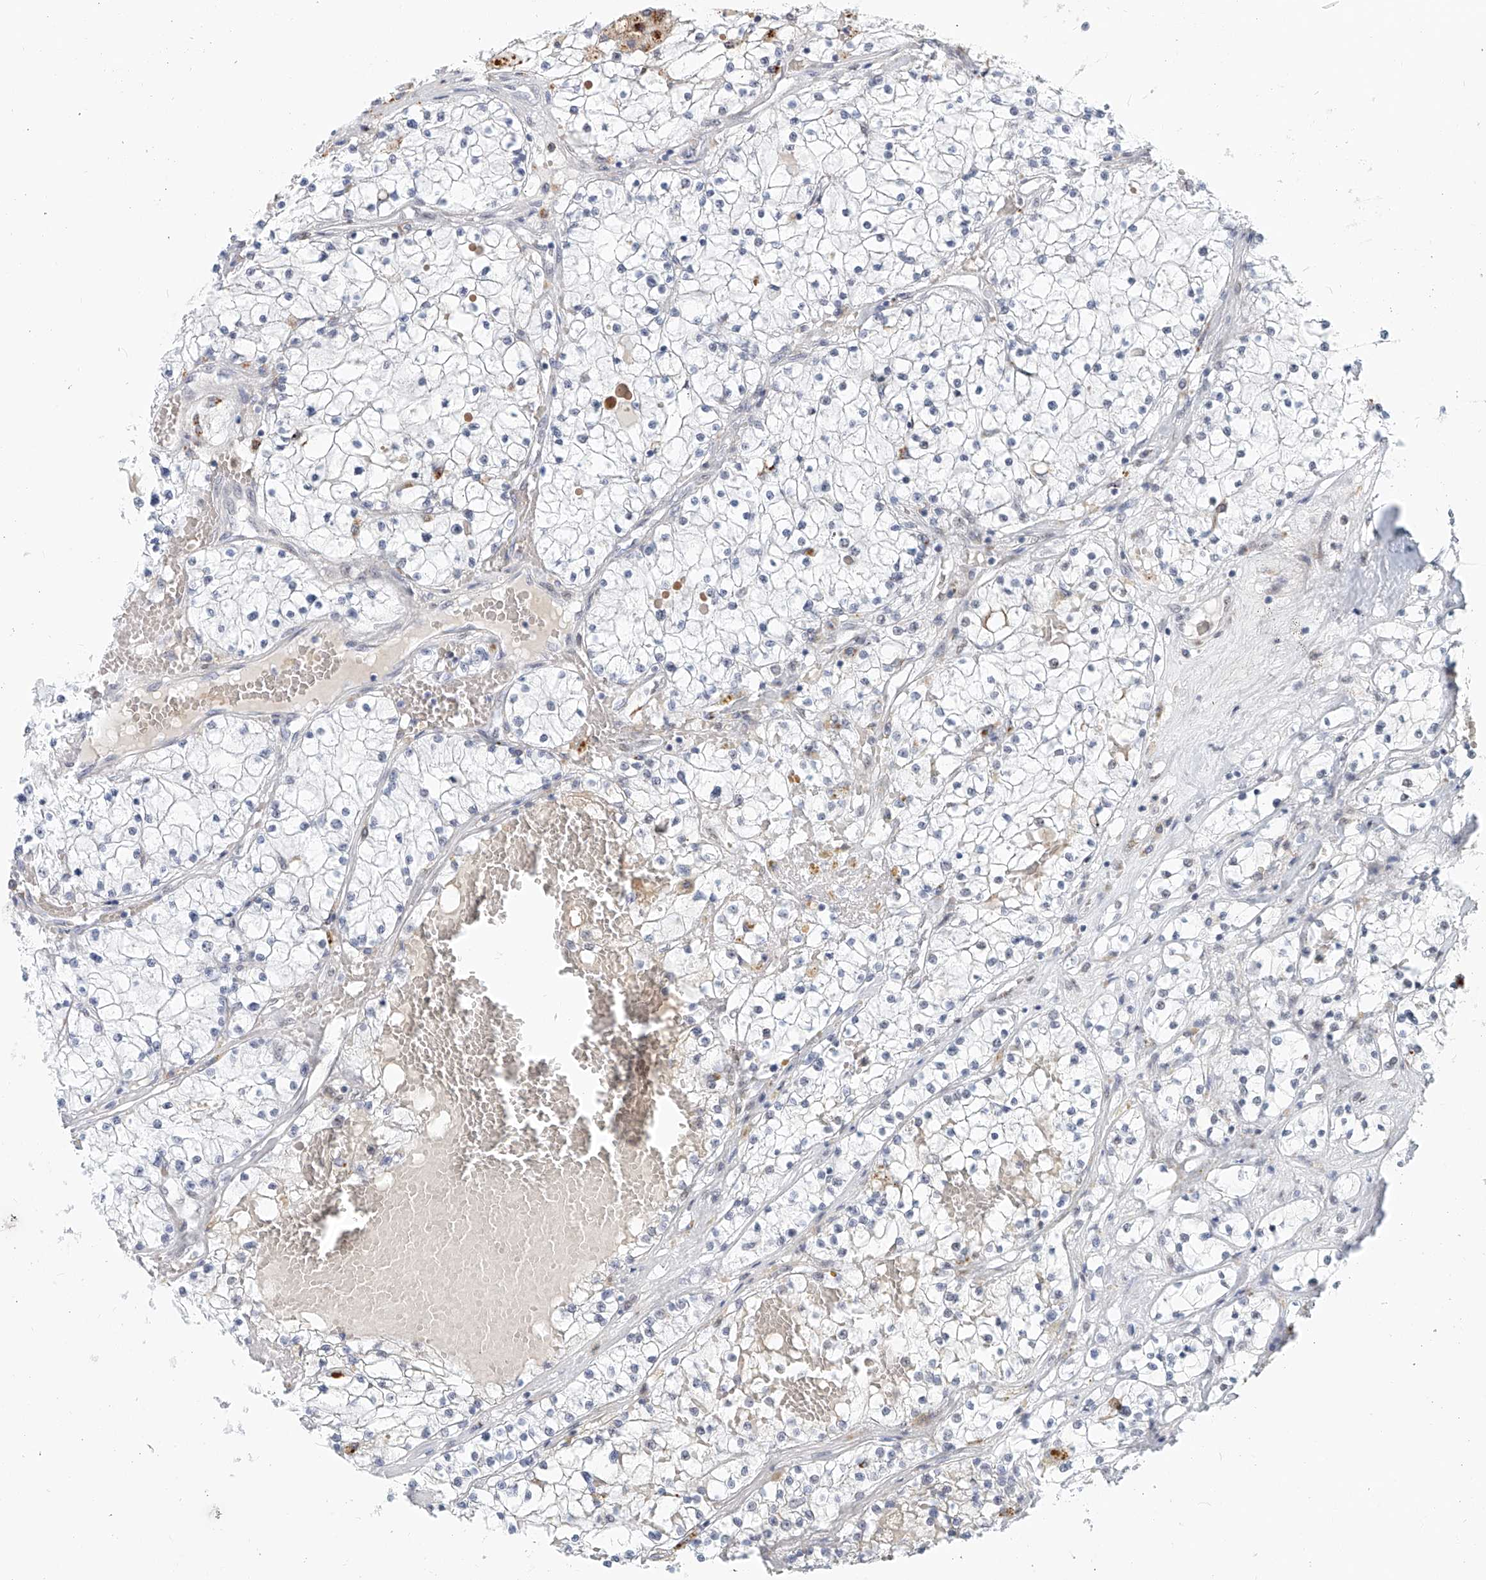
{"staining": {"intensity": "negative", "quantity": "none", "location": "none"}, "tissue": "renal cancer", "cell_type": "Tumor cells", "image_type": "cancer", "snomed": [{"axis": "morphology", "description": "Normal tissue, NOS"}, {"axis": "morphology", "description": "Adenocarcinoma, NOS"}, {"axis": "topography", "description": "Kidney"}], "caption": "The immunohistochemistry (IHC) photomicrograph has no significant staining in tumor cells of adenocarcinoma (renal) tissue. Brightfield microscopy of immunohistochemistry stained with DAB (3,3'-diaminobenzidine) (brown) and hematoxylin (blue), captured at high magnification.", "gene": "SASH1", "patient": {"sex": "male", "age": 68}}